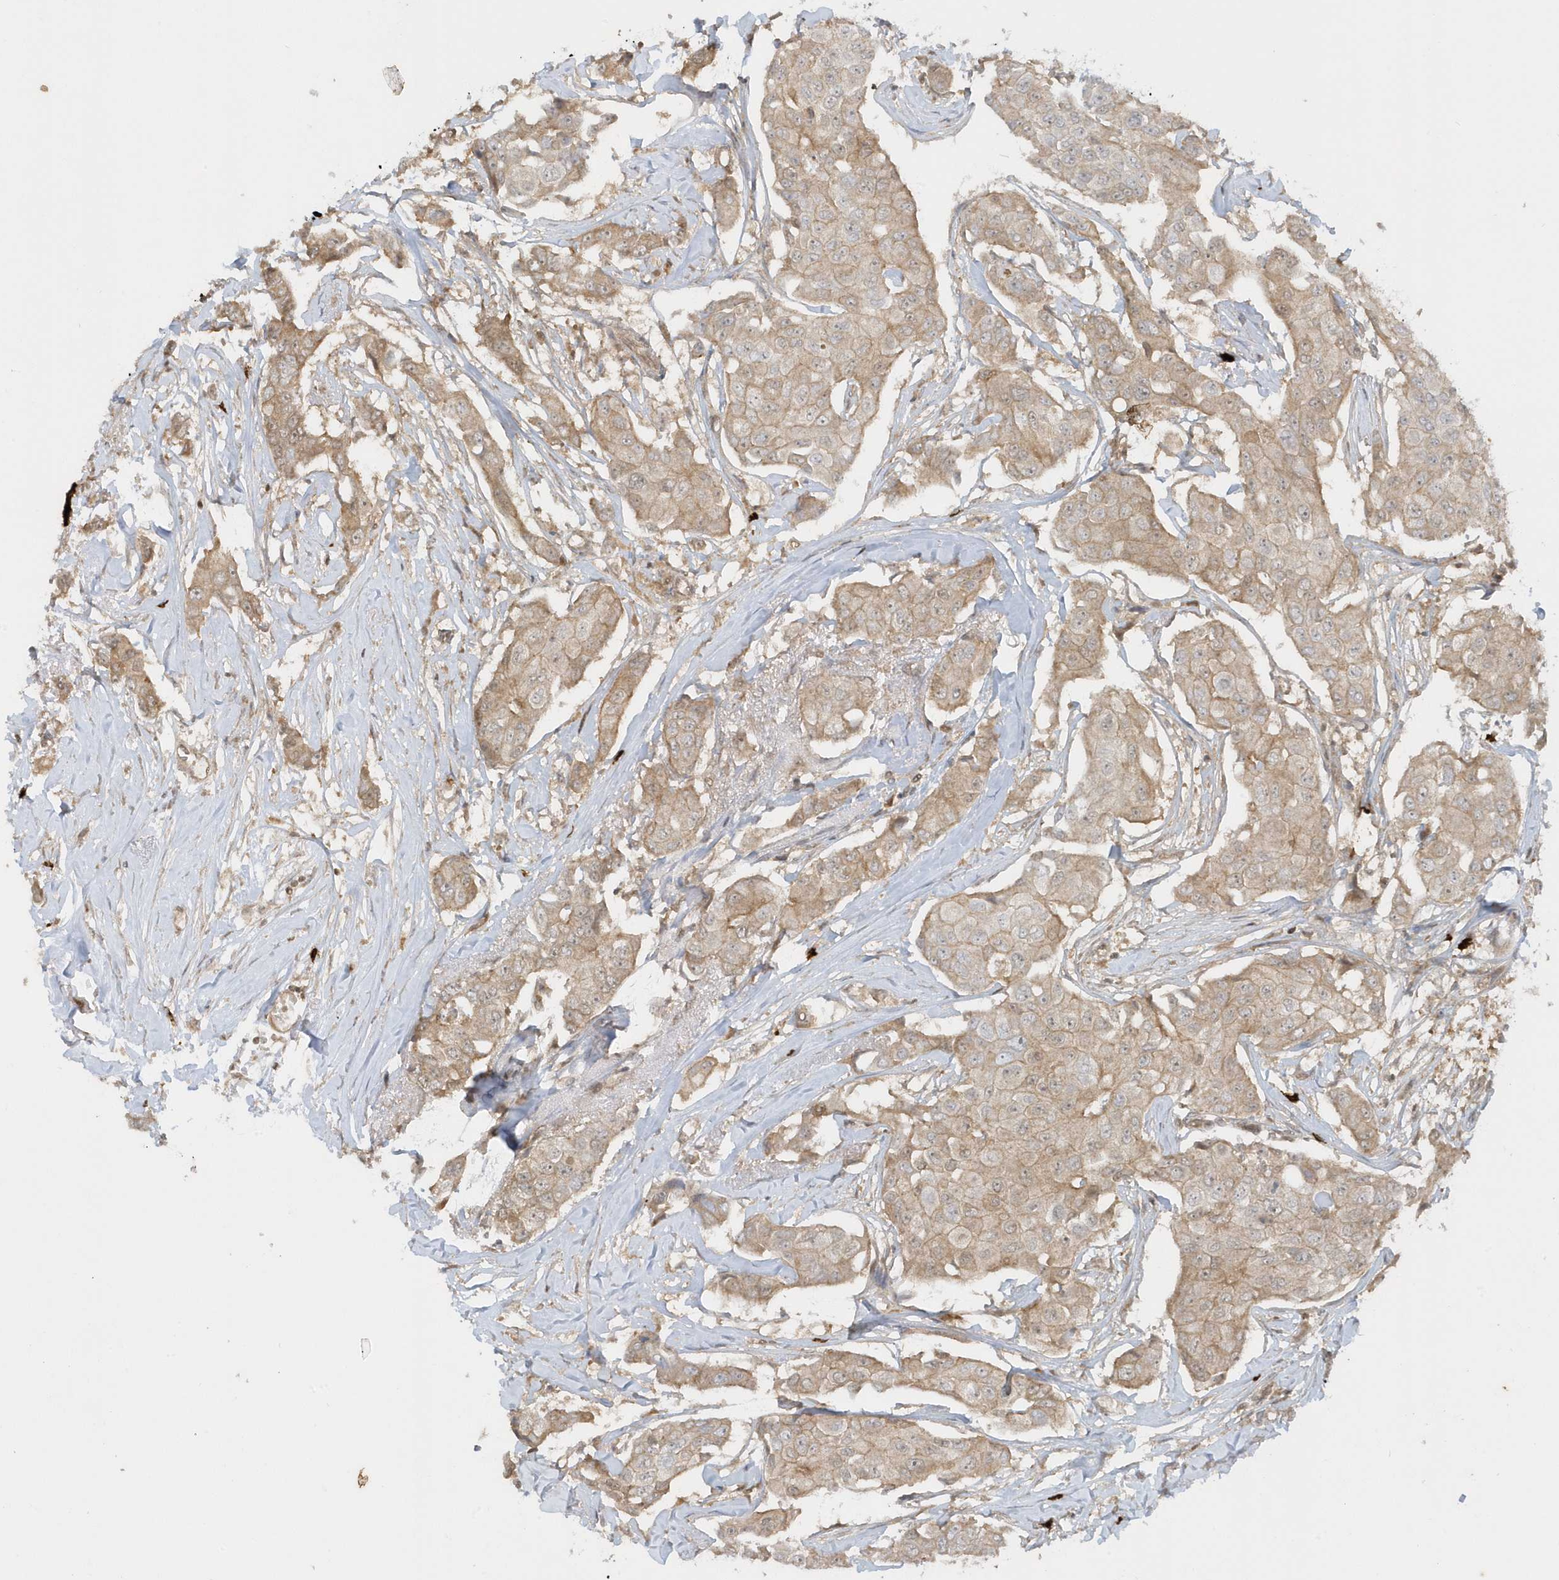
{"staining": {"intensity": "weak", "quantity": ">75%", "location": "cytoplasmic/membranous"}, "tissue": "breast cancer", "cell_type": "Tumor cells", "image_type": "cancer", "snomed": [{"axis": "morphology", "description": "Duct carcinoma"}, {"axis": "topography", "description": "Breast"}], "caption": "This photomicrograph demonstrates immunohistochemistry staining of breast intraductal carcinoma, with low weak cytoplasmic/membranous staining in approximately >75% of tumor cells.", "gene": "PPP1R7", "patient": {"sex": "female", "age": 80}}